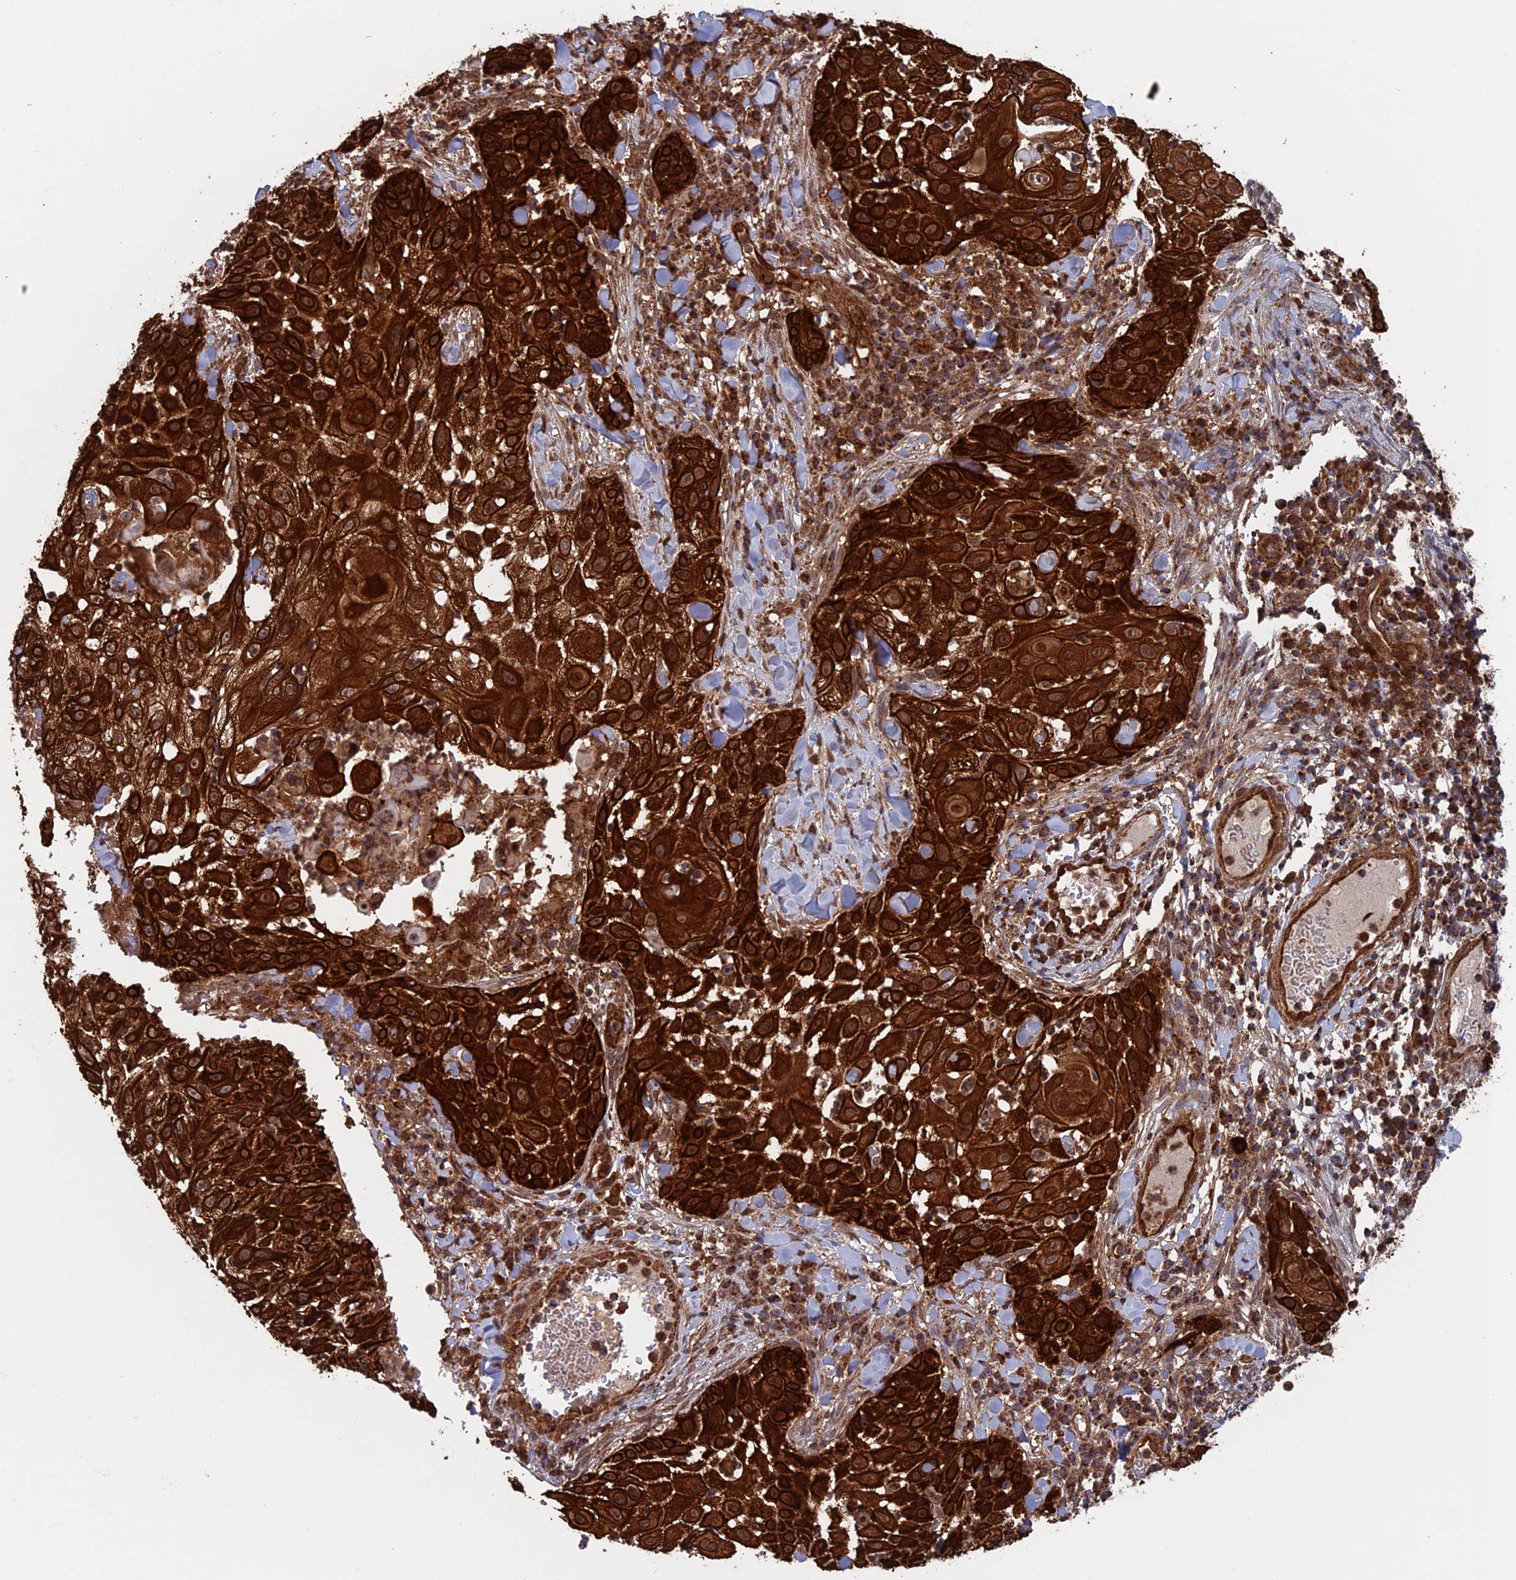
{"staining": {"intensity": "strong", "quantity": ">75%", "location": "cytoplasmic/membranous"}, "tissue": "skin cancer", "cell_type": "Tumor cells", "image_type": "cancer", "snomed": [{"axis": "morphology", "description": "Squamous cell carcinoma, NOS"}, {"axis": "topography", "description": "Skin"}], "caption": "A photomicrograph of human squamous cell carcinoma (skin) stained for a protein exhibits strong cytoplasmic/membranous brown staining in tumor cells.", "gene": "DTYMK", "patient": {"sex": "female", "age": 44}}